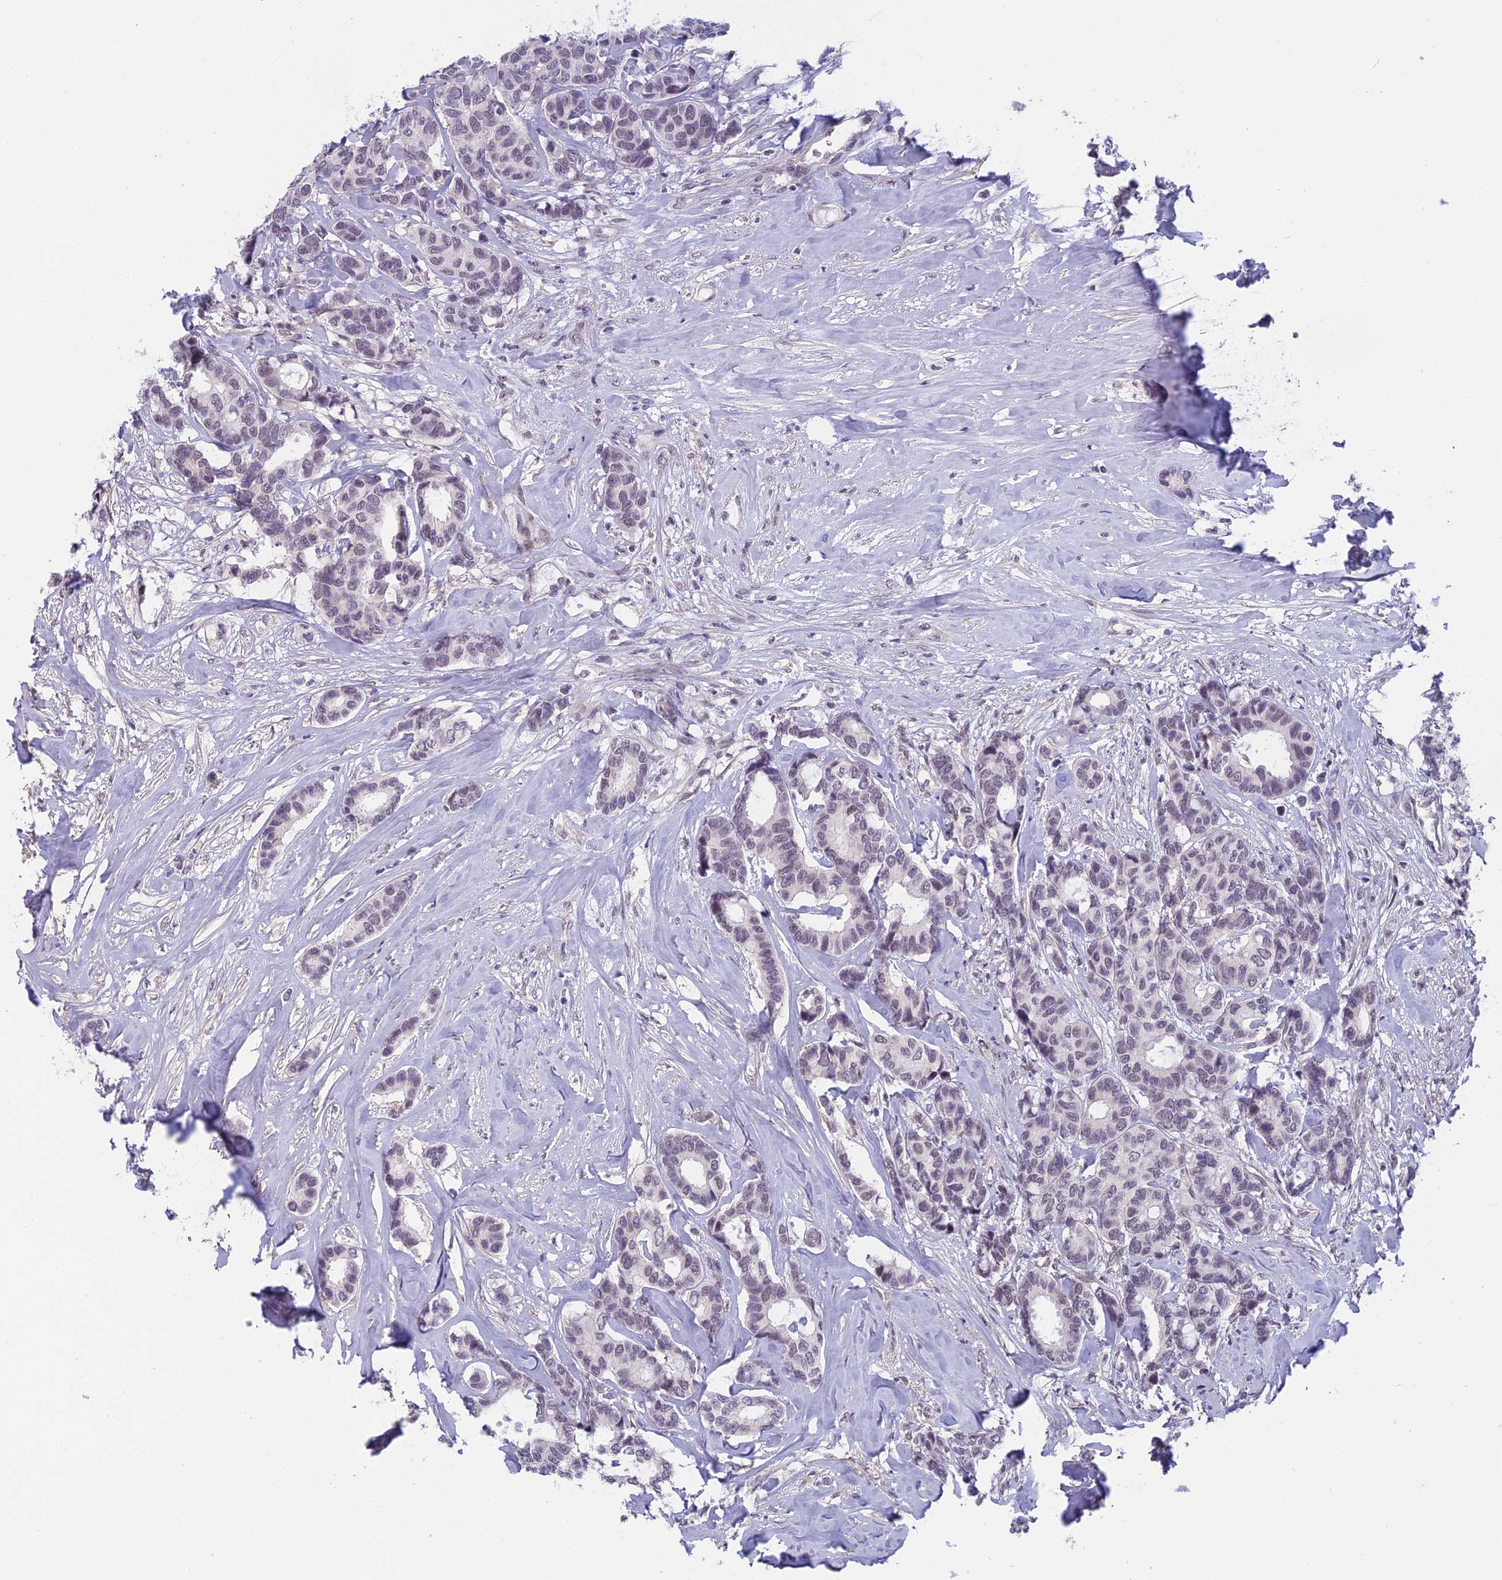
{"staining": {"intensity": "negative", "quantity": "none", "location": "none"}, "tissue": "breast cancer", "cell_type": "Tumor cells", "image_type": "cancer", "snomed": [{"axis": "morphology", "description": "Duct carcinoma"}, {"axis": "topography", "description": "Breast"}], "caption": "High magnification brightfield microscopy of breast cancer (intraductal carcinoma) stained with DAB (brown) and counterstained with hematoxylin (blue): tumor cells show no significant positivity.", "gene": "MORF4L1", "patient": {"sex": "female", "age": 87}}